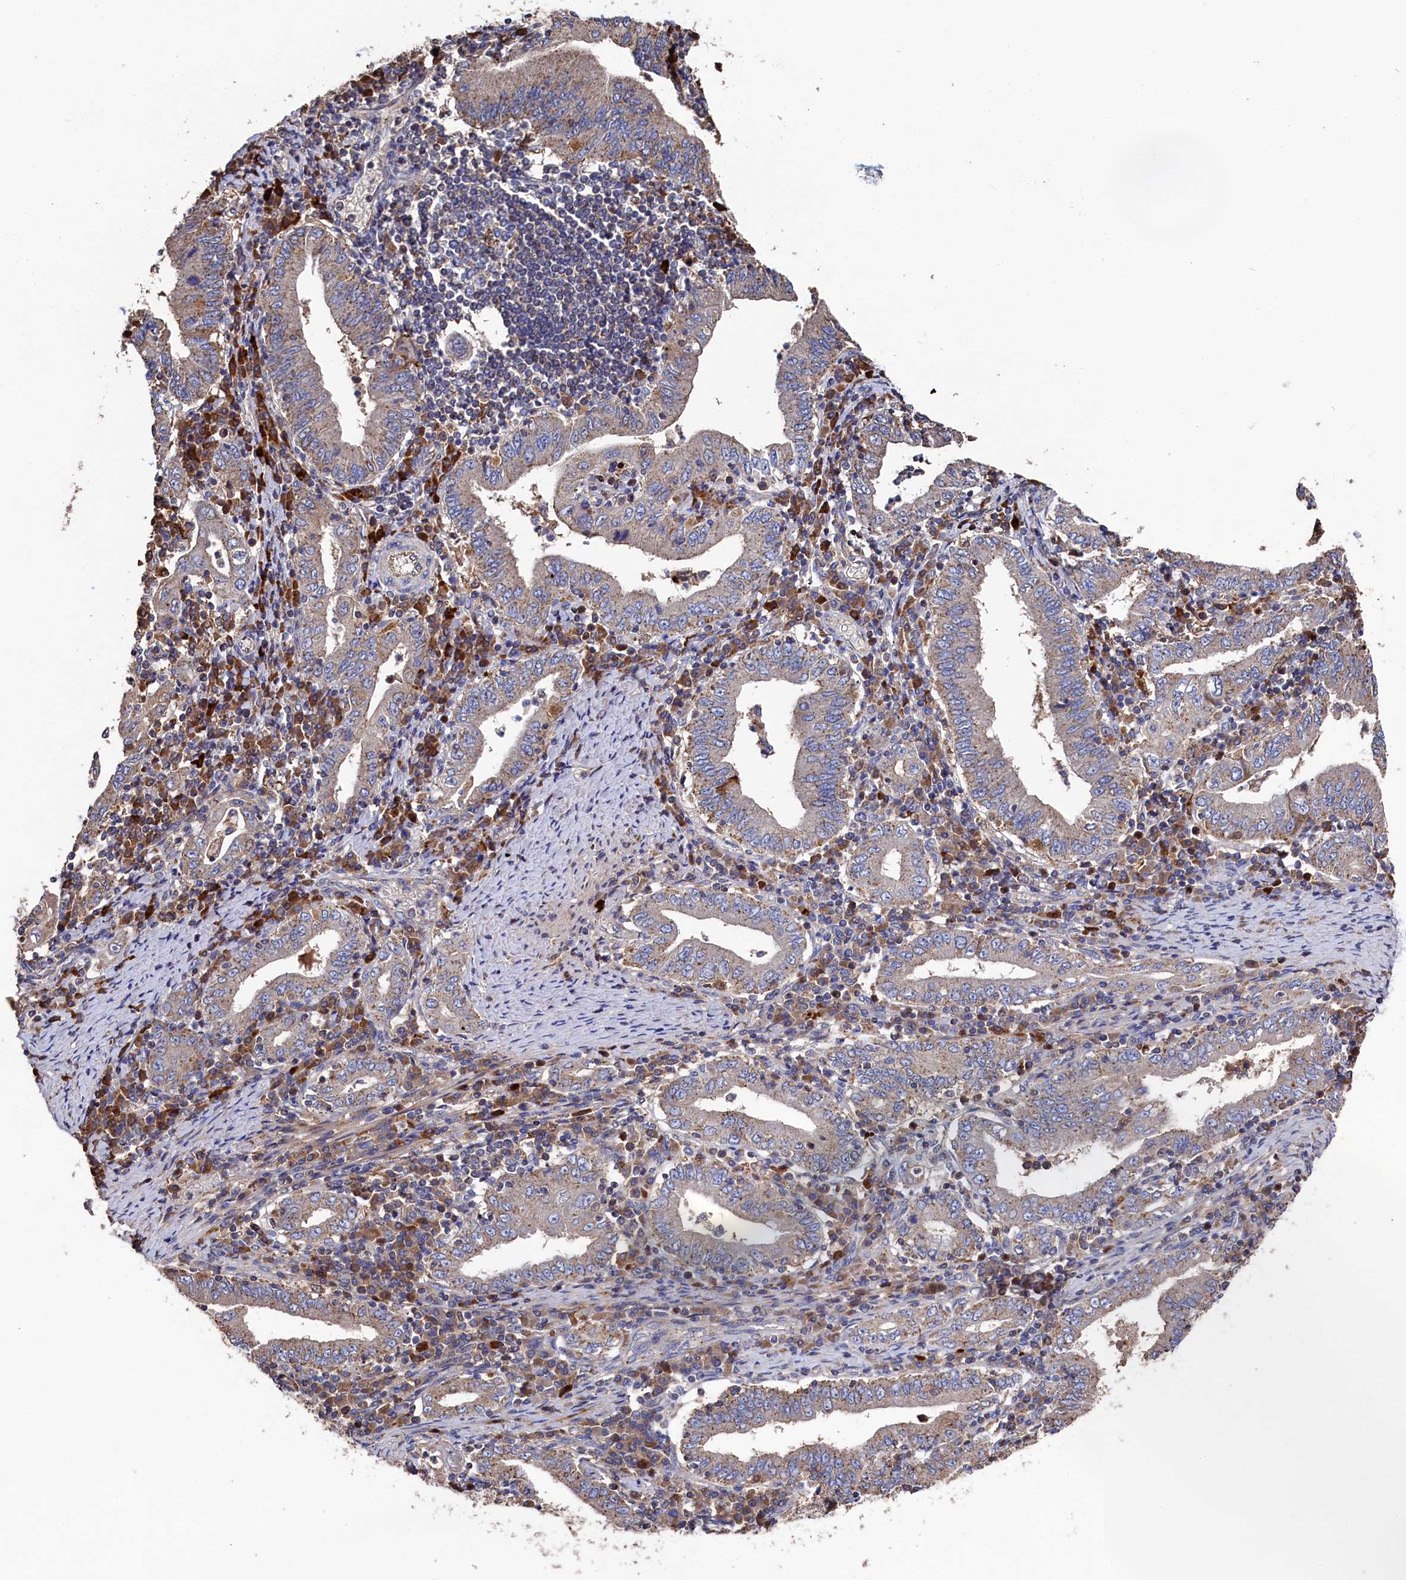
{"staining": {"intensity": "weak", "quantity": "<25%", "location": "cytoplasmic/membranous"}, "tissue": "stomach cancer", "cell_type": "Tumor cells", "image_type": "cancer", "snomed": [{"axis": "morphology", "description": "Normal tissue, NOS"}, {"axis": "morphology", "description": "Adenocarcinoma, NOS"}, {"axis": "topography", "description": "Esophagus"}, {"axis": "topography", "description": "Stomach, upper"}, {"axis": "topography", "description": "Peripheral nerve tissue"}], "caption": "Immunohistochemical staining of adenocarcinoma (stomach) displays no significant staining in tumor cells.", "gene": "TK2", "patient": {"sex": "male", "age": 62}}